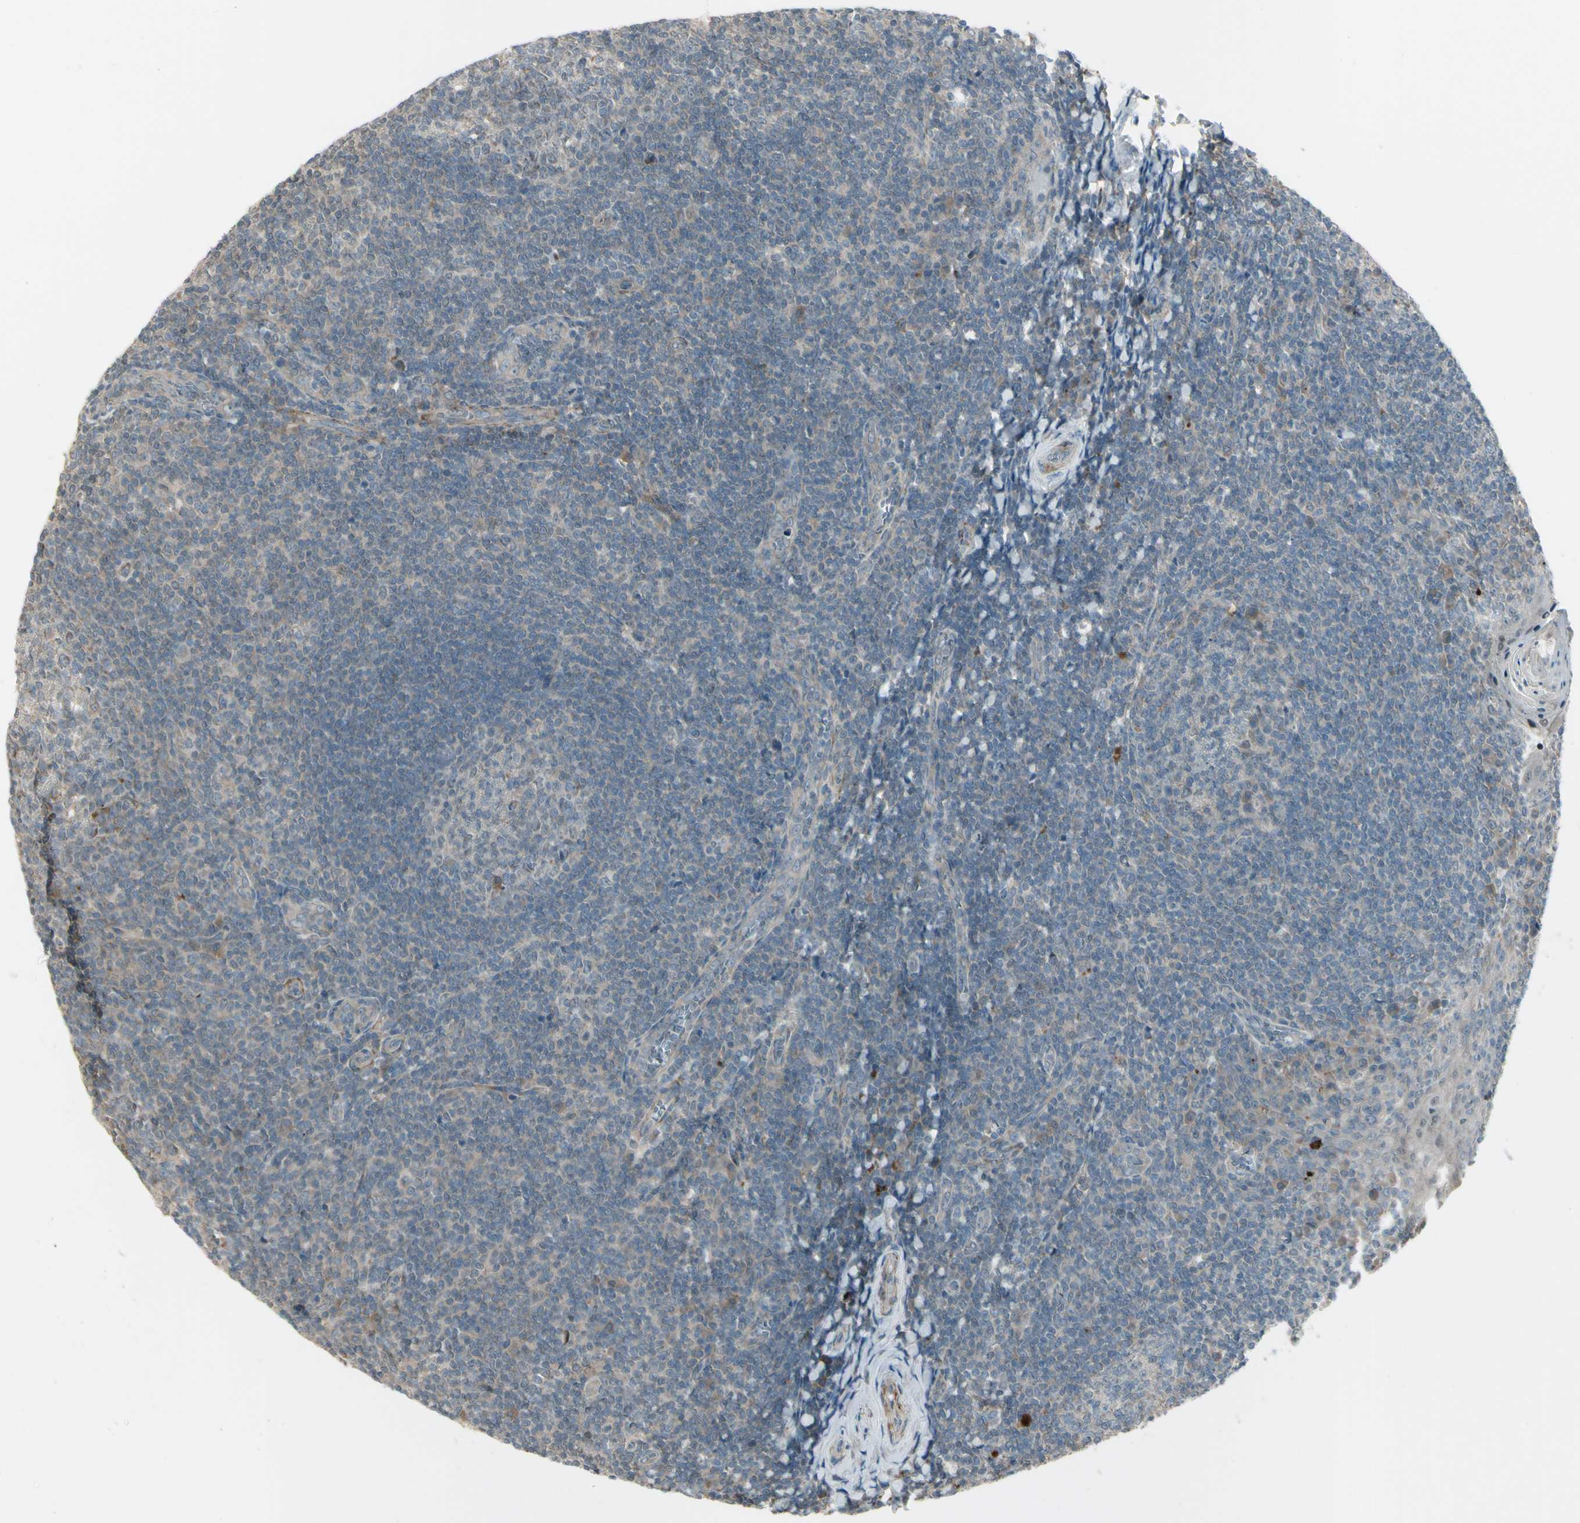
{"staining": {"intensity": "moderate", "quantity": "<25%", "location": "cytoplasmic/membranous"}, "tissue": "tonsil", "cell_type": "Germinal center cells", "image_type": "normal", "snomed": [{"axis": "morphology", "description": "Normal tissue, NOS"}, {"axis": "topography", "description": "Tonsil"}], "caption": "Tonsil stained for a protein (brown) shows moderate cytoplasmic/membranous positive positivity in about <25% of germinal center cells.", "gene": "OSTM1", "patient": {"sex": "male", "age": 31}}